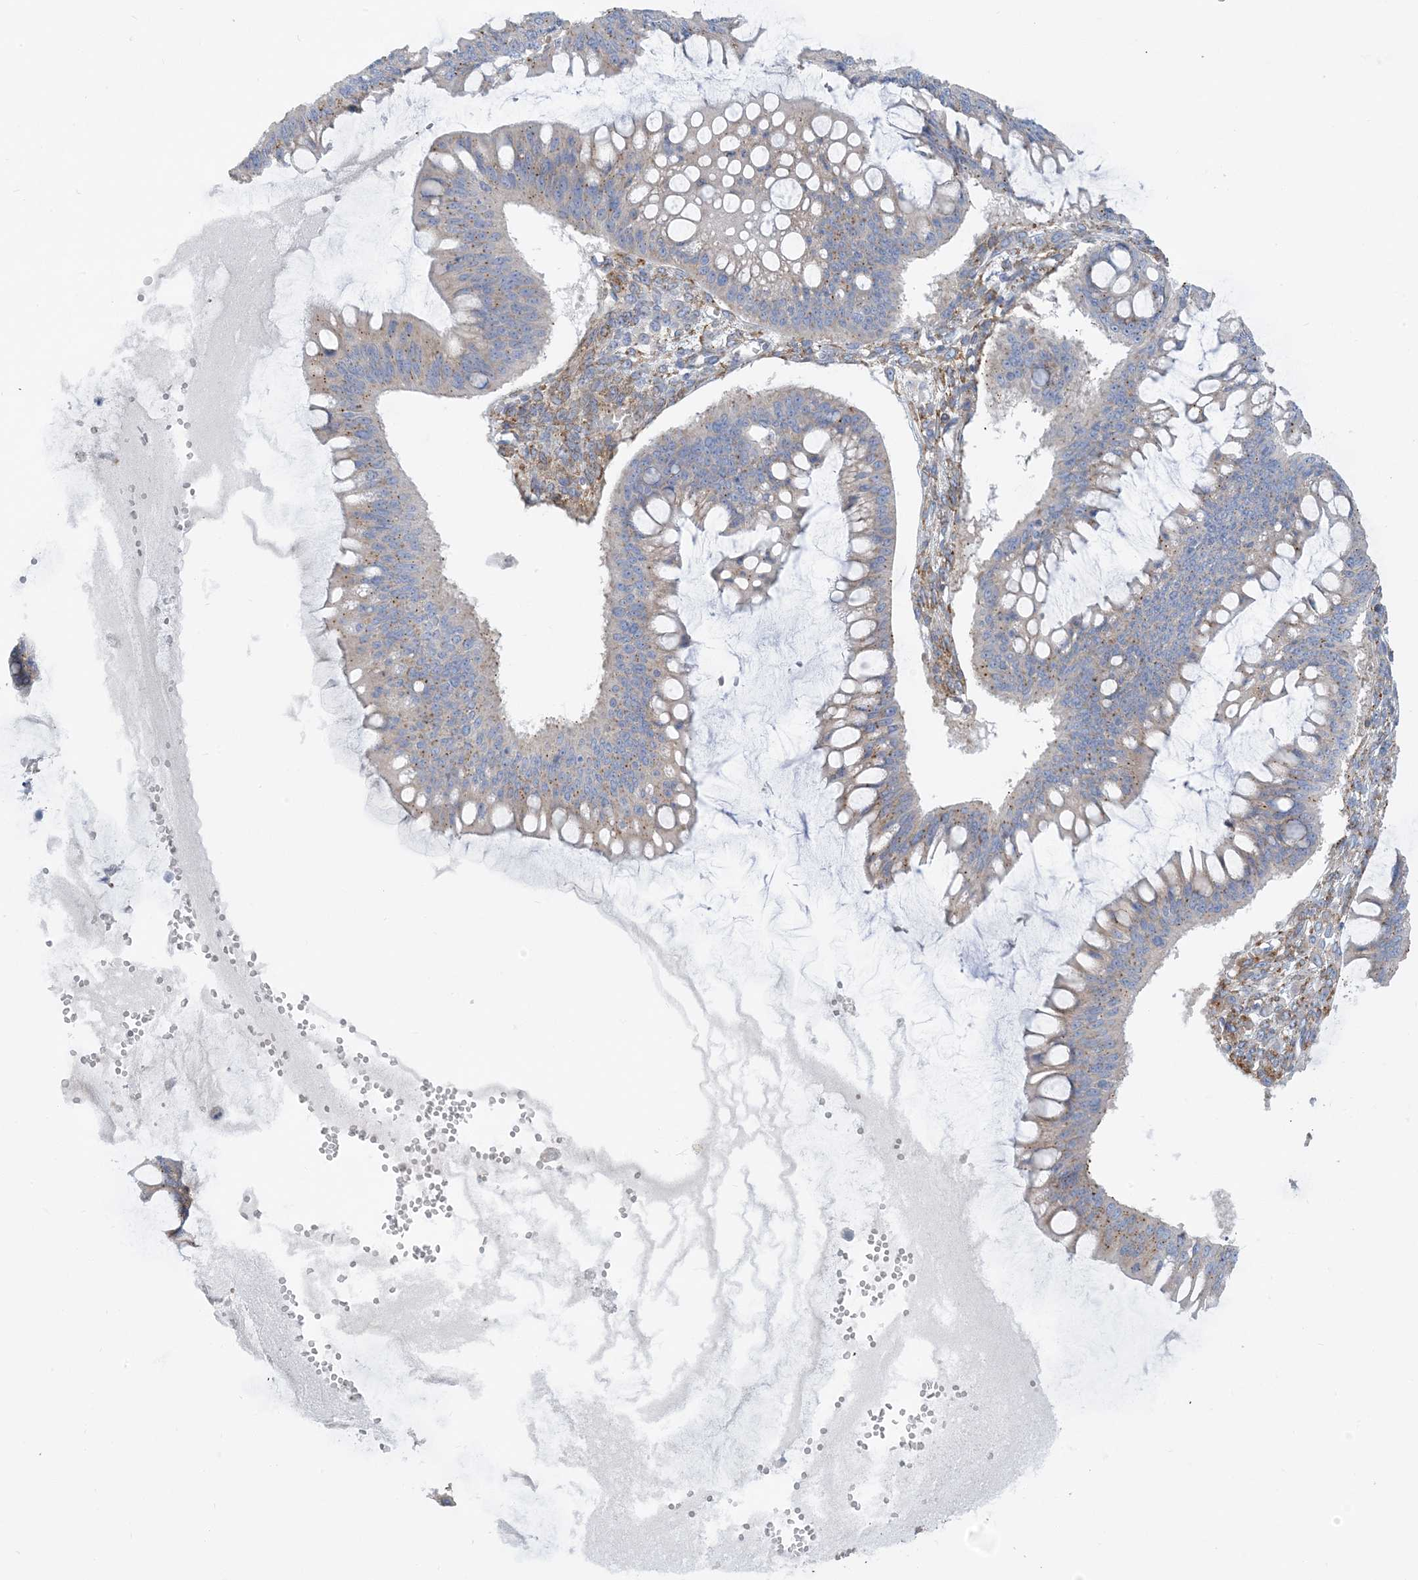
{"staining": {"intensity": "weak", "quantity": "25%-75%", "location": "cytoplasmic/membranous"}, "tissue": "ovarian cancer", "cell_type": "Tumor cells", "image_type": "cancer", "snomed": [{"axis": "morphology", "description": "Cystadenocarcinoma, mucinous, NOS"}, {"axis": "topography", "description": "Ovary"}], "caption": "There is low levels of weak cytoplasmic/membranous expression in tumor cells of ovarian cancer, as demonstrated by immunohistochemical staining (brown color).", "gene": "CALHM5", "patient": {"sex": "female", "age": 73}}